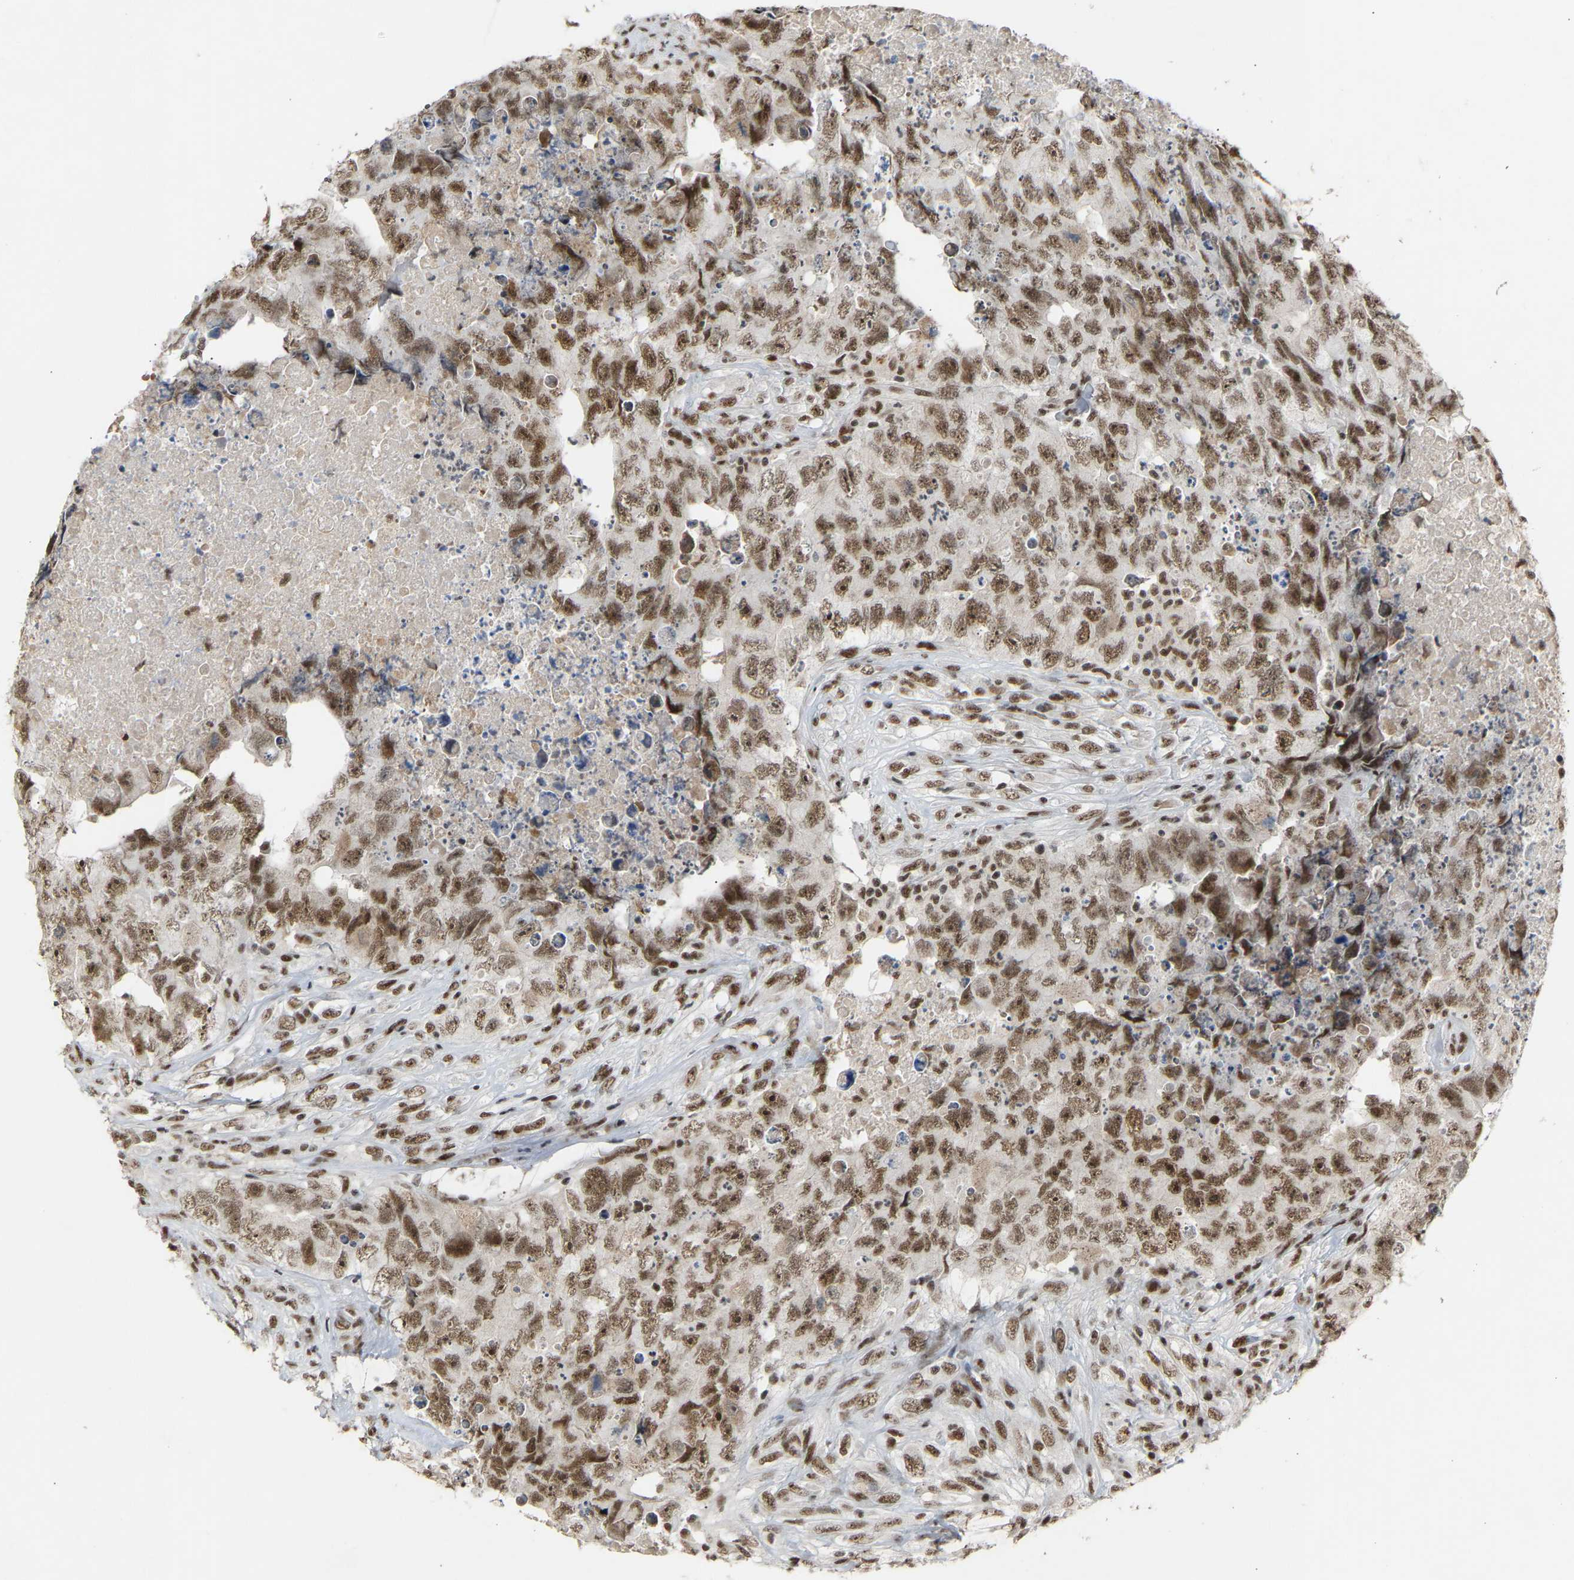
{"staining": {"intensity": "moderate", "quantity": ">75%", "location": "nuclear"}, "tissue": "testis cancer", "cell_type": "Tumor cells", "image_type": "cancer", "snomed": [{"axis": "morphology", "description": "Carcinoma, Embryonal, NOS"}, {"axis": "topography", "description": "Testis"}], "caption": "Immunohistochemistry (IHC) staining of testis cancer, which shows medium levels of moderate nuclear positivity in about >75% of tumor cells indicating moderate nuclear protein expression. The staining was performed using DAB (3,3'-diaminobenzidine) (brown) for protein detection and nuclei were counterstained in hematoxylin (blue).", "gene": "NELFB", "patient": {"sex": "male", "age": 32}}